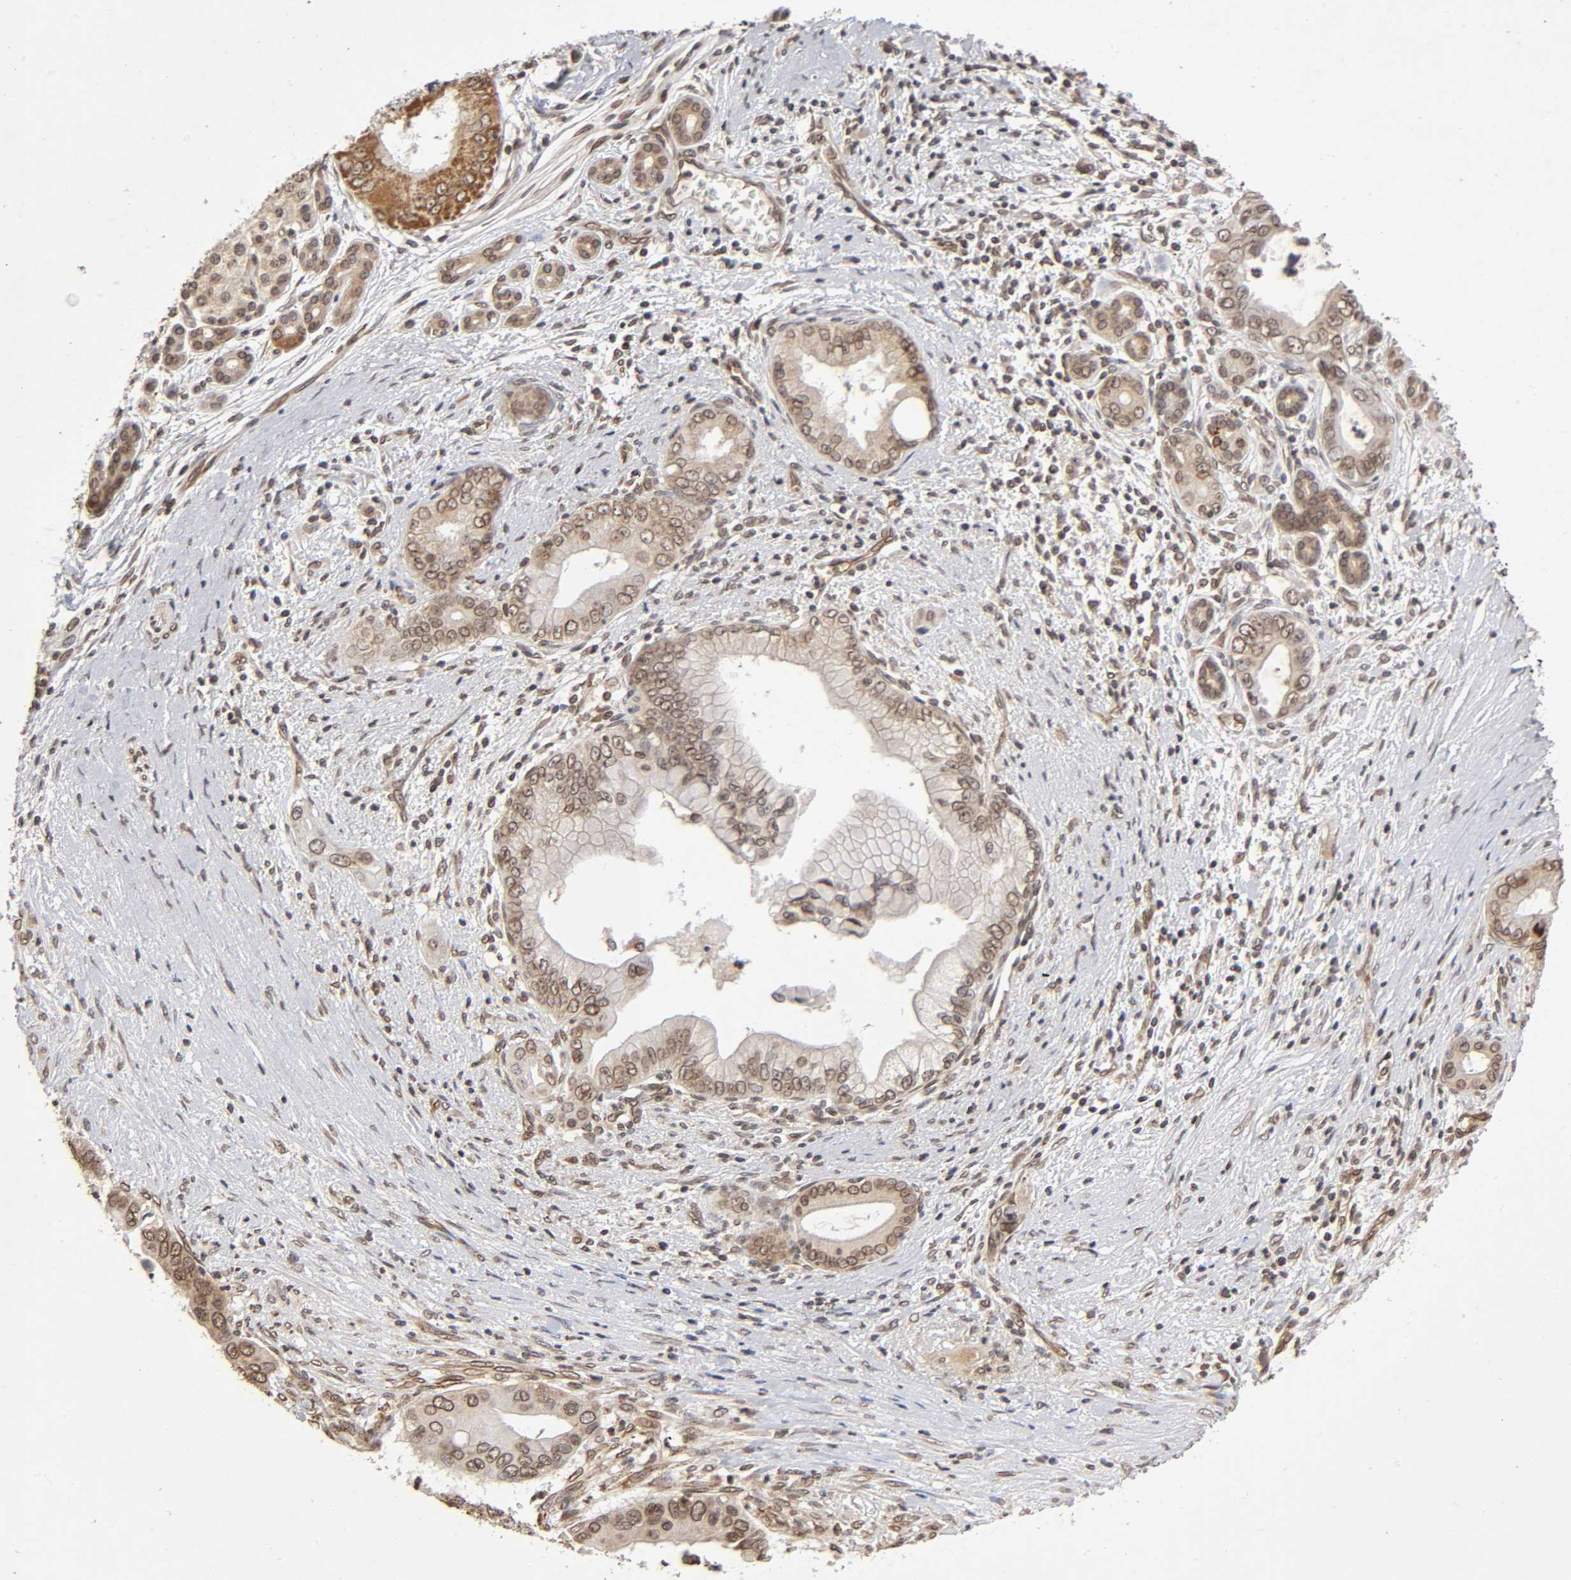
{"staining": {"intensity": "weak", "quantity": ">75%", "location": "nuclear"}, "tissue": "pancreatic cancer", "cell_type": "Tumor cells", "image_type": "cancer", "snomed": [{"axis": "morphology", "description": "Adenocarcinoma, NOS"}, {"axis": "topography", "description": "Pancreas"}], "caption": "Pancreatic cancer (adenocarcinoma) was stained to show a protein in brown. There is low levels of weak nuclear expression in approximately >75% of tumor cells.", "gene": "MLLT6", "patient": {"sex": "male", "age": 59}}